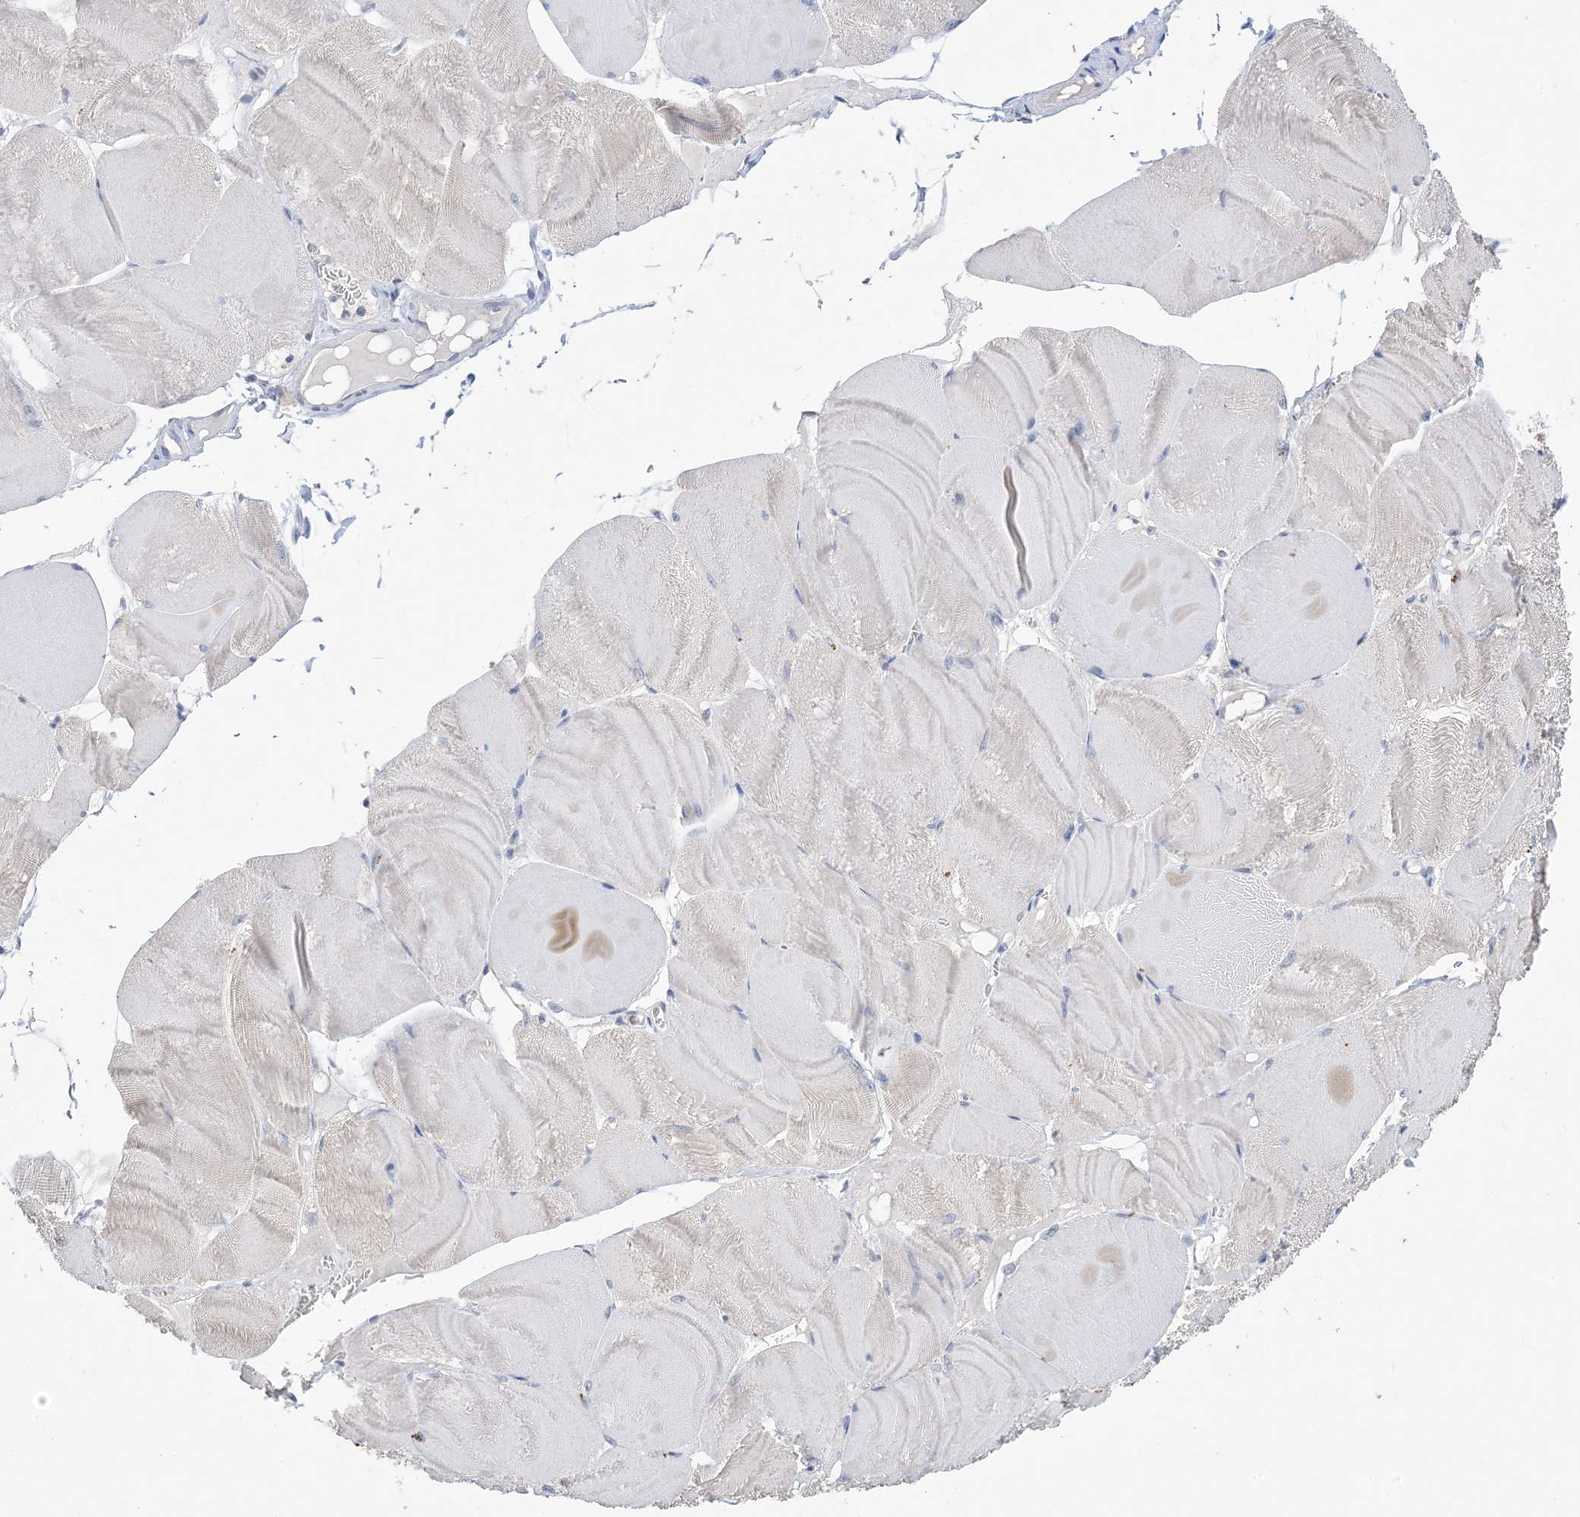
{"staining": {"intensity": "negative", "quantity": "none", "location": "none"}, "tissue": "skeletal muscle", "cell_type": "Myocytes", "image_type": "normal", "snomed": [{"axis": "morphology", "description": "Normal tissue, NOS"}, {"axis": "morphology", "description": "Basal cell carcinoma"}, {"axis": "topography", "description": "Skeletal muscle"}], "caption": "The immunohistochemistry image has no significant positivity in myocytes of skeletal muscle. Brightfield microscopy of immunohistochemistry (IHC) stained with DAB (3,3'-diaminobenzidine) (brown) and hematoxylin (blue), captured at high magnification.", "gene": "DSC3", "patient": {"sex": "female", "age": 64}}